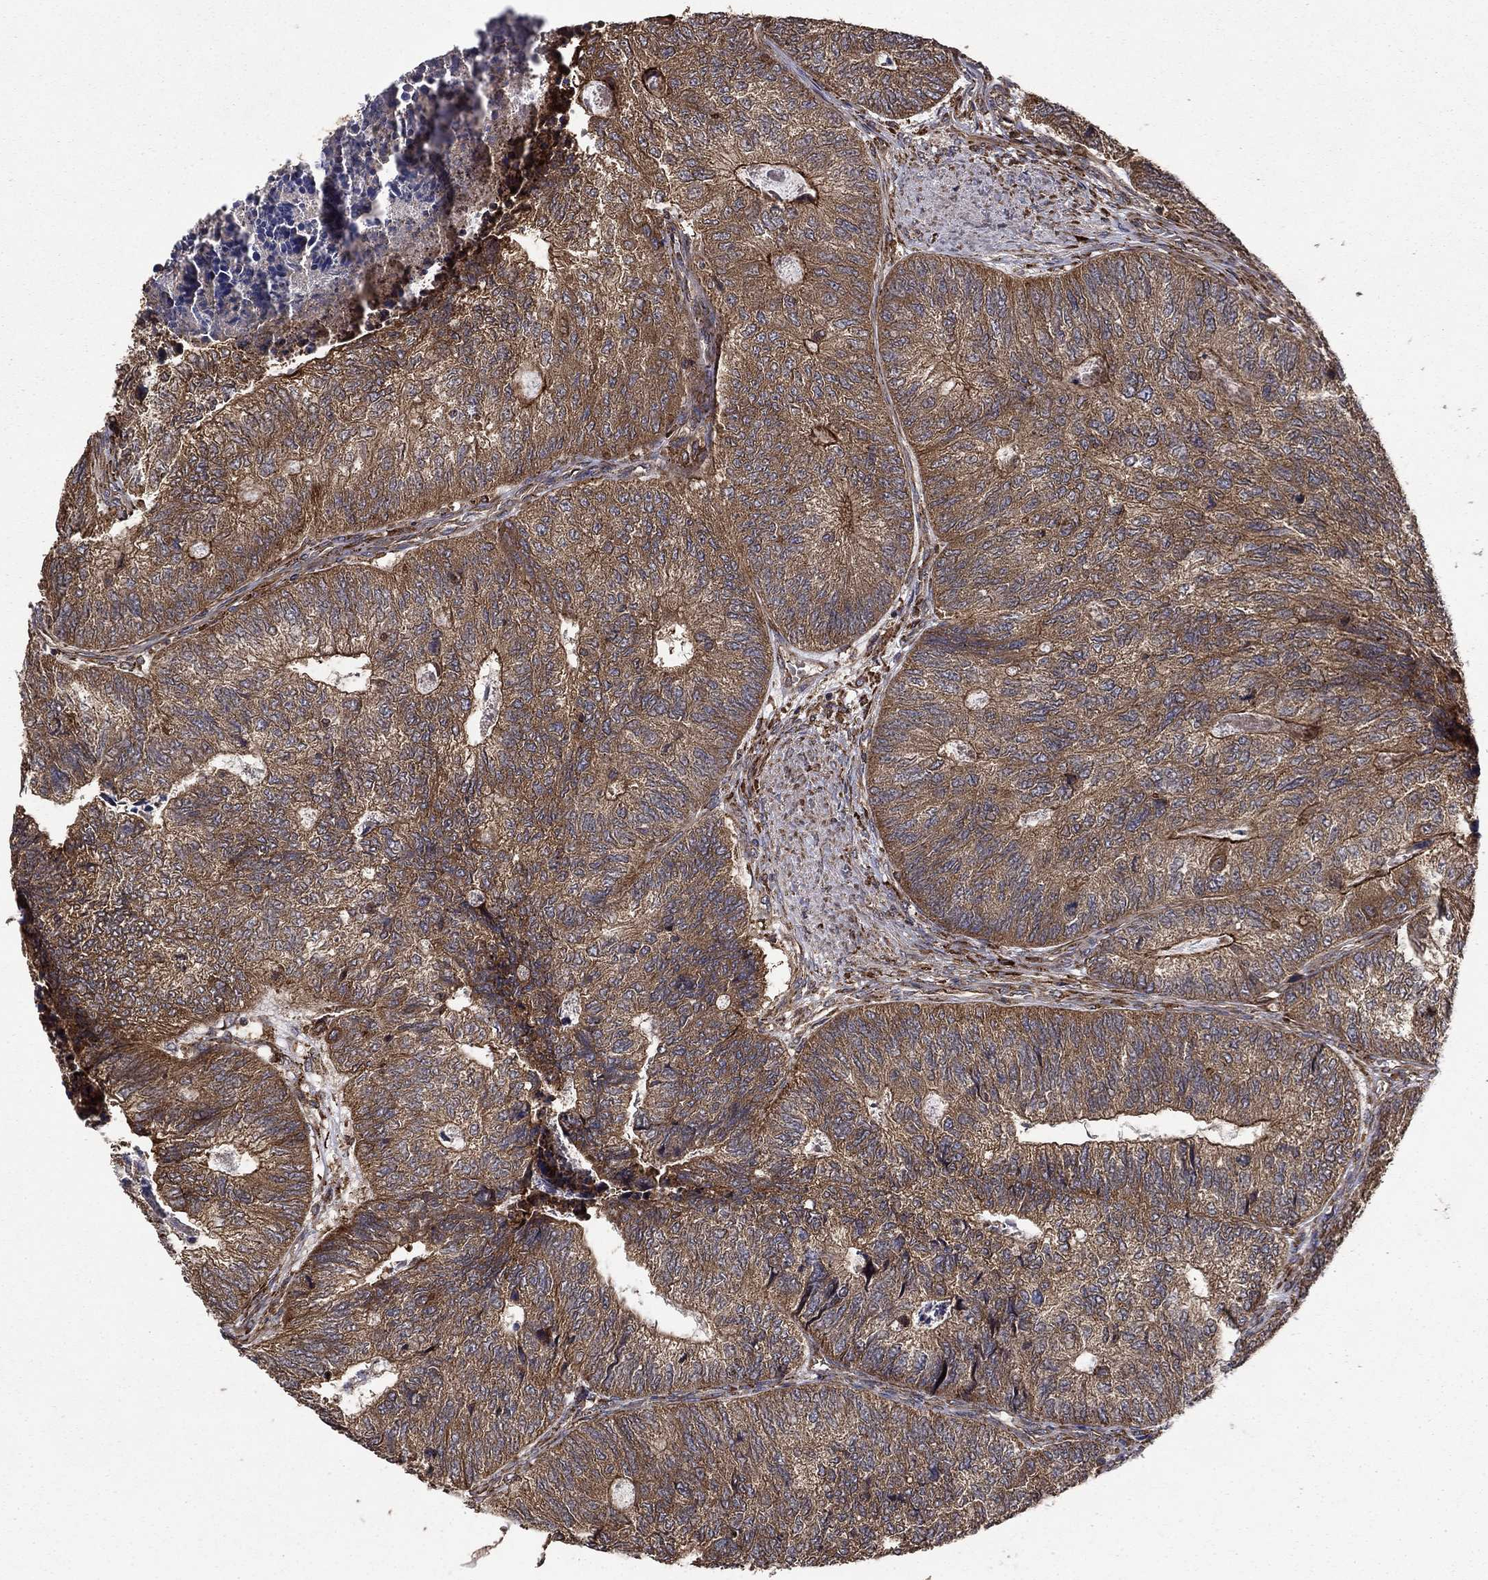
{"staining": {"intensity": "strong", "quantity": ">75%", "location": "cytoplasmic/membranous"}, "tissue": "colorectal cancer", "cell_type": "Tumor cells", "image_type": "cancer", "snomed": [{"axis": "morphology", "description": "Adenocarcinoma, NOS"}, {"axis": "topography", "description": "Colon"}], "caption": "Protein expression analysis of human adenocarcinoma (colorectal) reveals strong cytoplasmic/membranous staining in about >75% of tumor cells.", "gene": "BABAM2", "patient": {"sex": "female", "age": 67}}